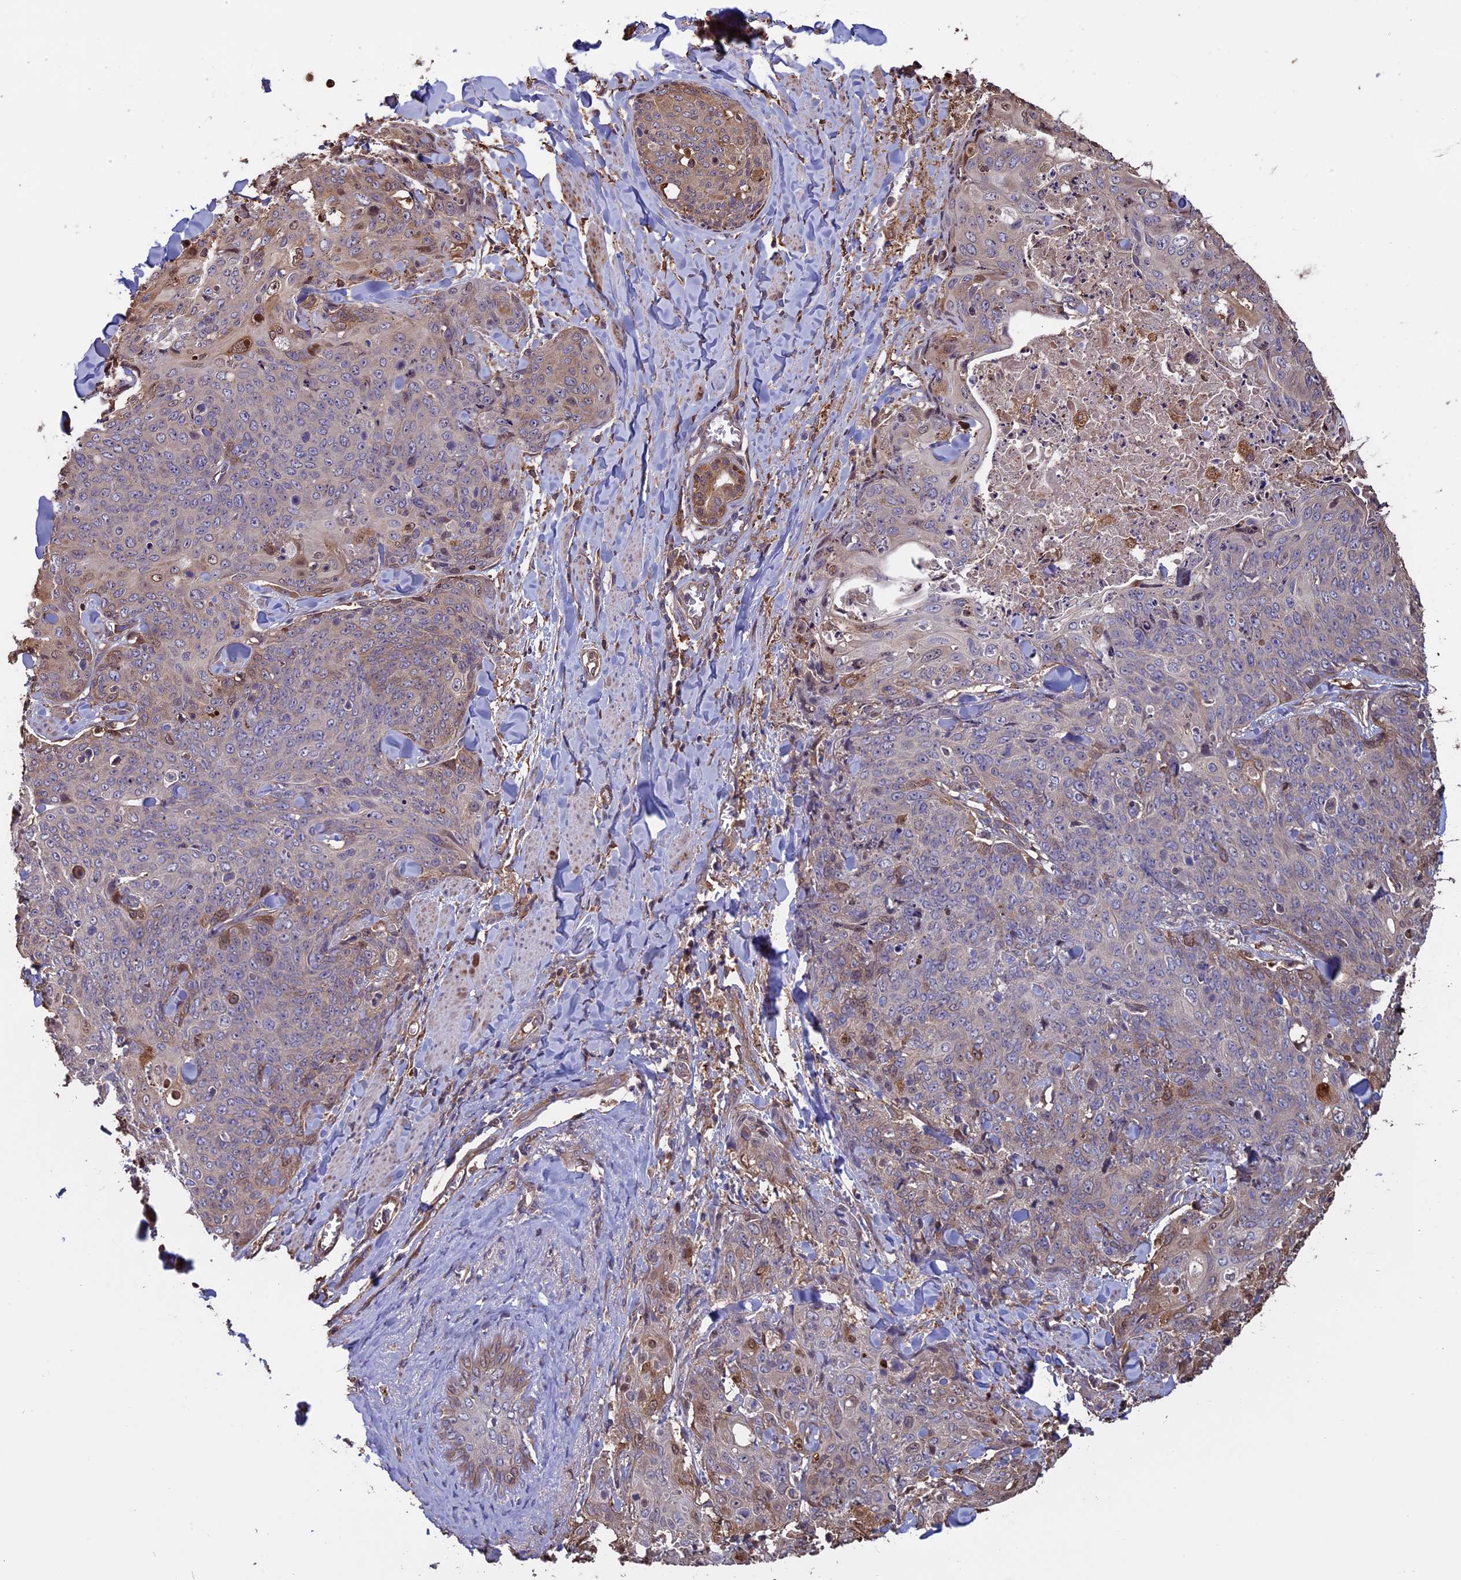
{"staining": {"intensity": "moderate", "quantity": "<25%", "location": "cytoplasmic/membranous,nuclear"}, "tissue": "skin cancer", "cell_type": "Tumor cells", "image_type": "cancer", "snomed": [{"axis": "morphology", "description": "Squamous cell carcinoma, NOS"}, {"axis": "topography", "description": "Skin"}, {"axis": "topography", "description": "Vulva"}], "caption": "There is low levels of moderate cytoplasmic/membranous and nuclear staining in tumor cells of squamous cell carcinoma (skin), as demonstrated by immunohistochemical staining (brown color).", "gene": "VWA3A", "patient": {"sex": "female", "age": 85}}